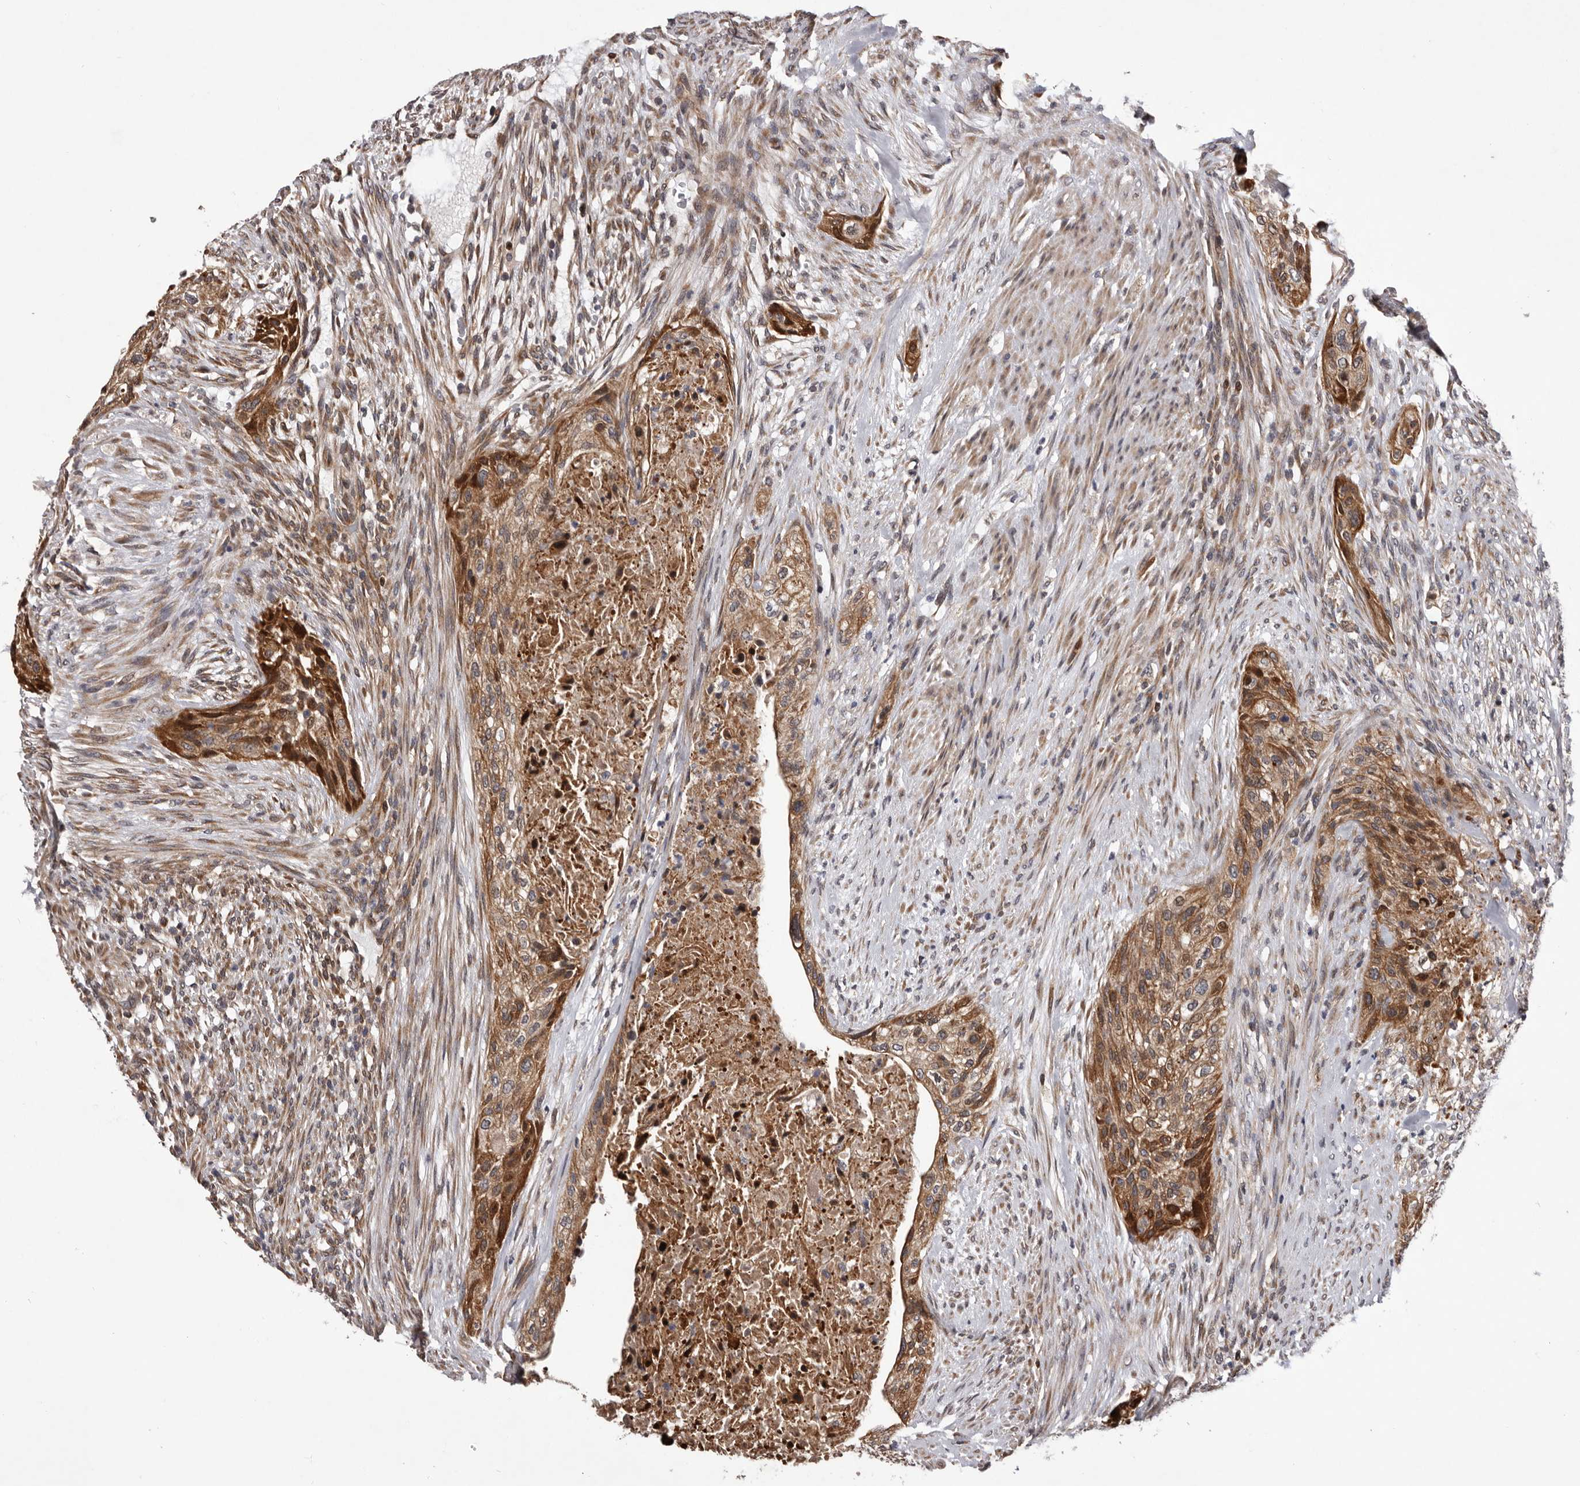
{"staining": {"intensity": "strong", "quantity": "25%-75%", "location": "cytoplasmic/membranous,nuclear"}, "tissue": "urothelial cancer", "cell_type": "Tumor cells", "image_type": "cancer", "snomed": [{"axis": "morphology", "description": "Urothelial carcinoma, High grade"}, {"axis": "topography", "description": "Urinary bladder"}], "caption": "Brown immunohistochemical staining in urothelial cancer displays strong cytoplasmic/membranous and nuclear expression in about 25%-75% of tumor cells.", "gene": "GADD45B", "patient": {"sex": "male", "age": 35}}